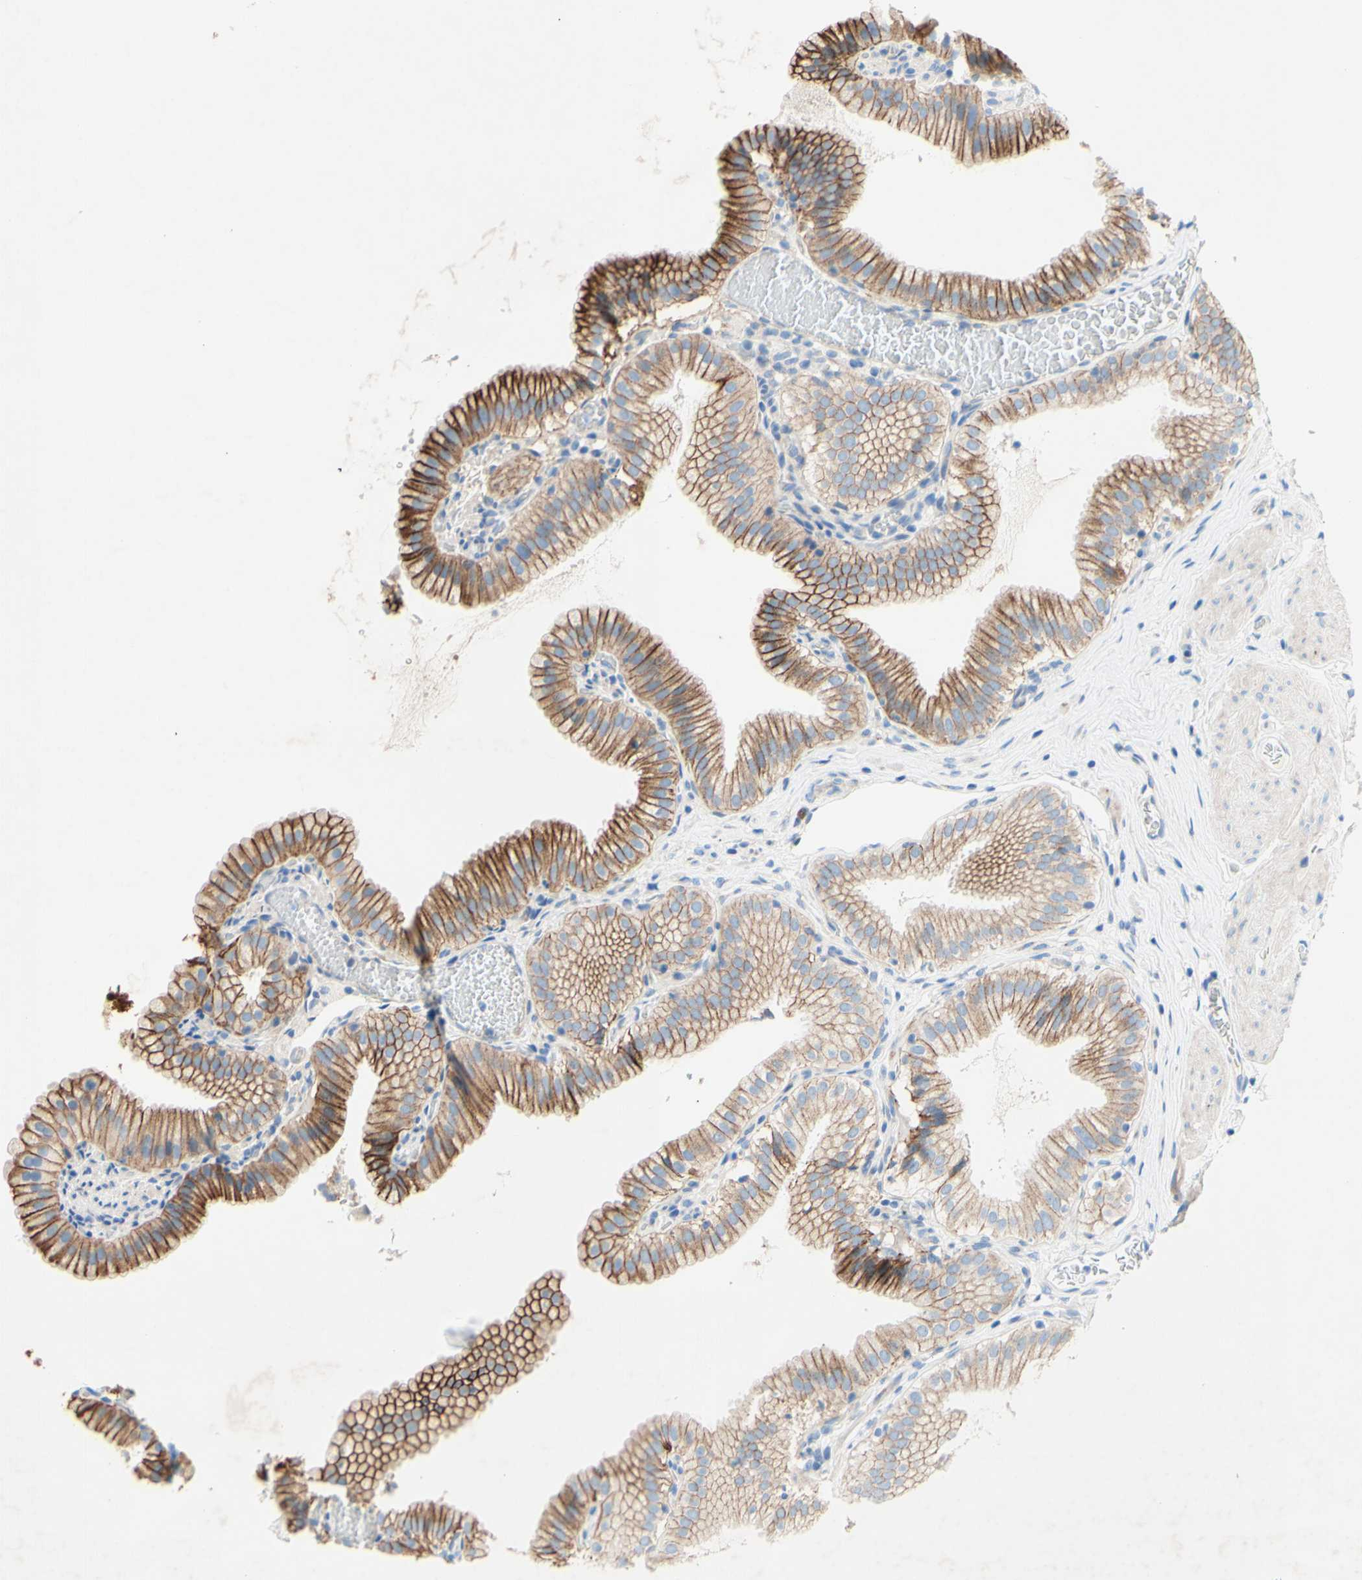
{"staining": {"intensity": "strong", "quantity": ">75%", "location": "cytoplasmic/membranous"}, "tissue": "gallbladder", "cell_type": "Glandular cells", "image_type": "normal", "snomed": [{"axis": "morphology", "description": "Normal tissue, NOS"}, {"axis": "topography", "description": "Gallbladder"}], "caption": "Strong cytoplasmic/membranous staining is present in approximately >75% of glandular cells in normal gallbladder. The staining was performed using DAB (3,3'-diaminobenzidine) to visualize the protein expression in brown, while the nuclei were stained in blue with hematoxylin (Magnification: 20x).", "gene": "TMIGD2", "patient": {"sex": "male", "age": 54}}